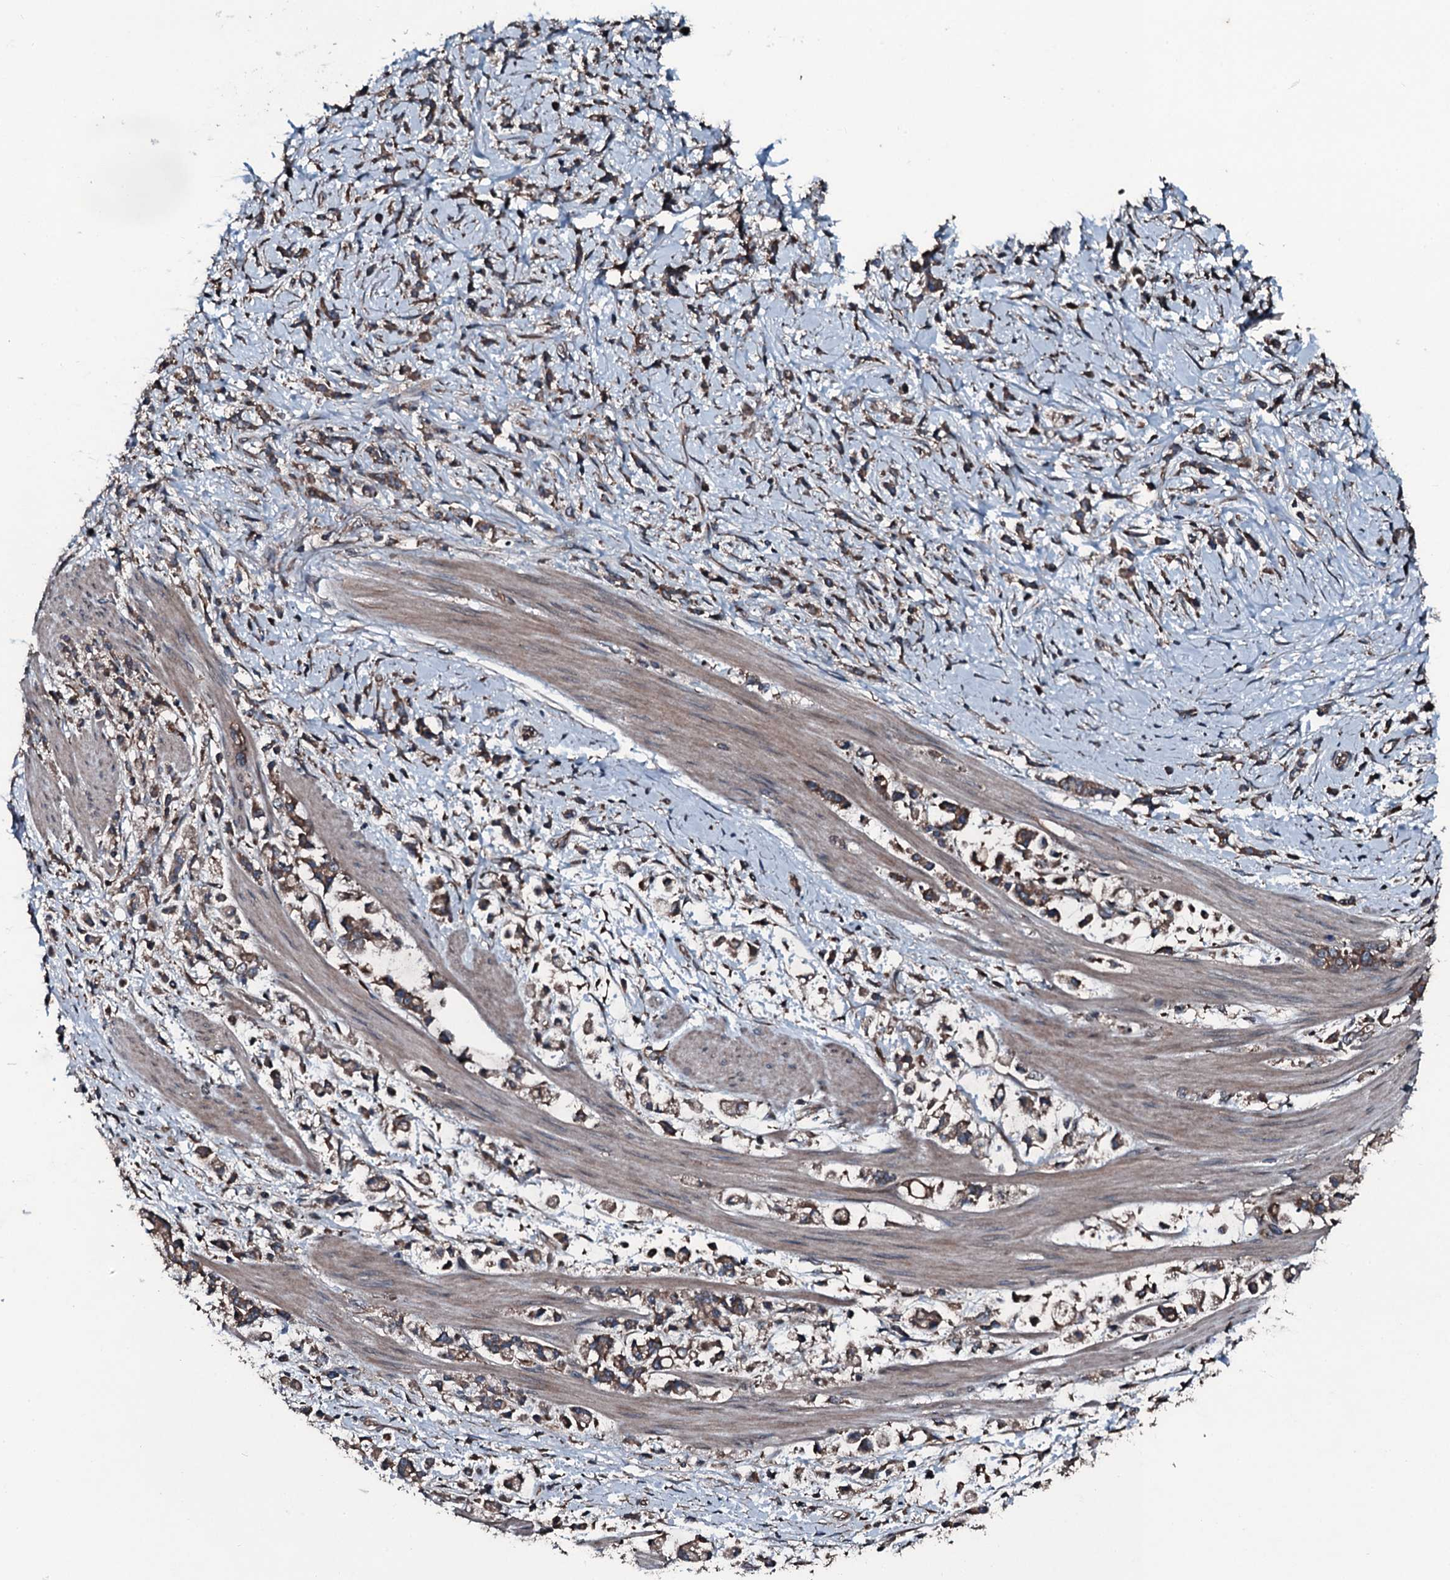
{"staining": {"intensity": "moderate", "quantity": ">75%", "location": "cytoplasmic/membranous"}, "tissue": "stomach cancer", "cell_type": "Tumor cells", "image_type": "cancer", "snomed": [{"axis": "morphology", "description": "Adenocarcinoma, NOS"}, {"axis": "topography", "description": "Stomach"}], "caption": "A brown stain labels moderate cytoplasmic/membranous positivity of a protein in human adenocarcinoma (stomach) tumor cells.", "gene": "AARS1", "patient": {"sex": "female", "age": 60}}